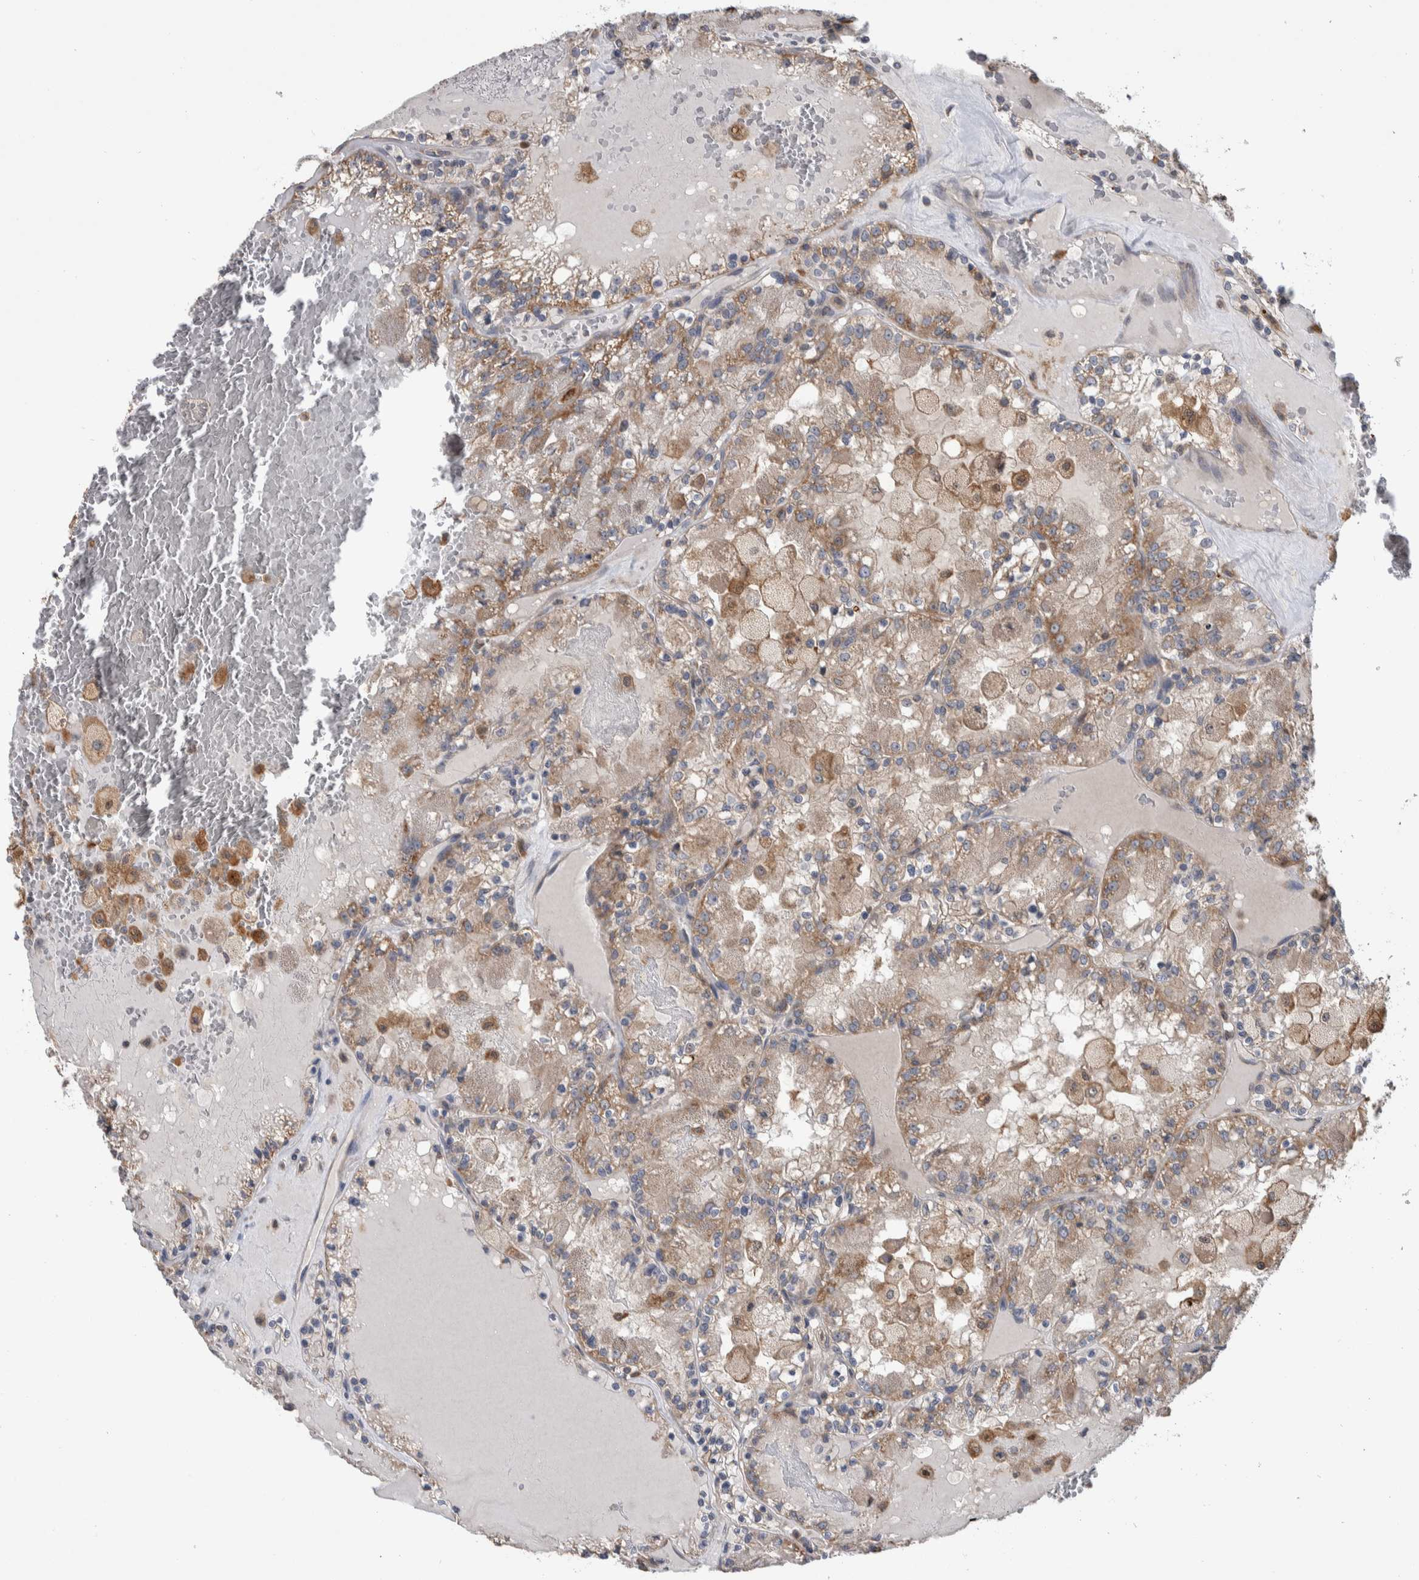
{"staining": {"intensity": "weak", "quantity": "25%-75%", "location": "cytoplasmic/membranous"}, "tissue": "renal cancer", "cell_type": "Tumor cells", "image_type": "cancer", "snomed": [{"axis": "morphology", "description": "Adenocarcinoma, NOS"}, {"axis": "topography", "description": "Kidney"}], "caption": "The immunohistochemical stain shows weak cytoplasmic/membranous positivity in tumor cells of renal adenocarcinoma tissue.", "gene": "SDCBP", "patient": {"sex": "female", "age": 56}}